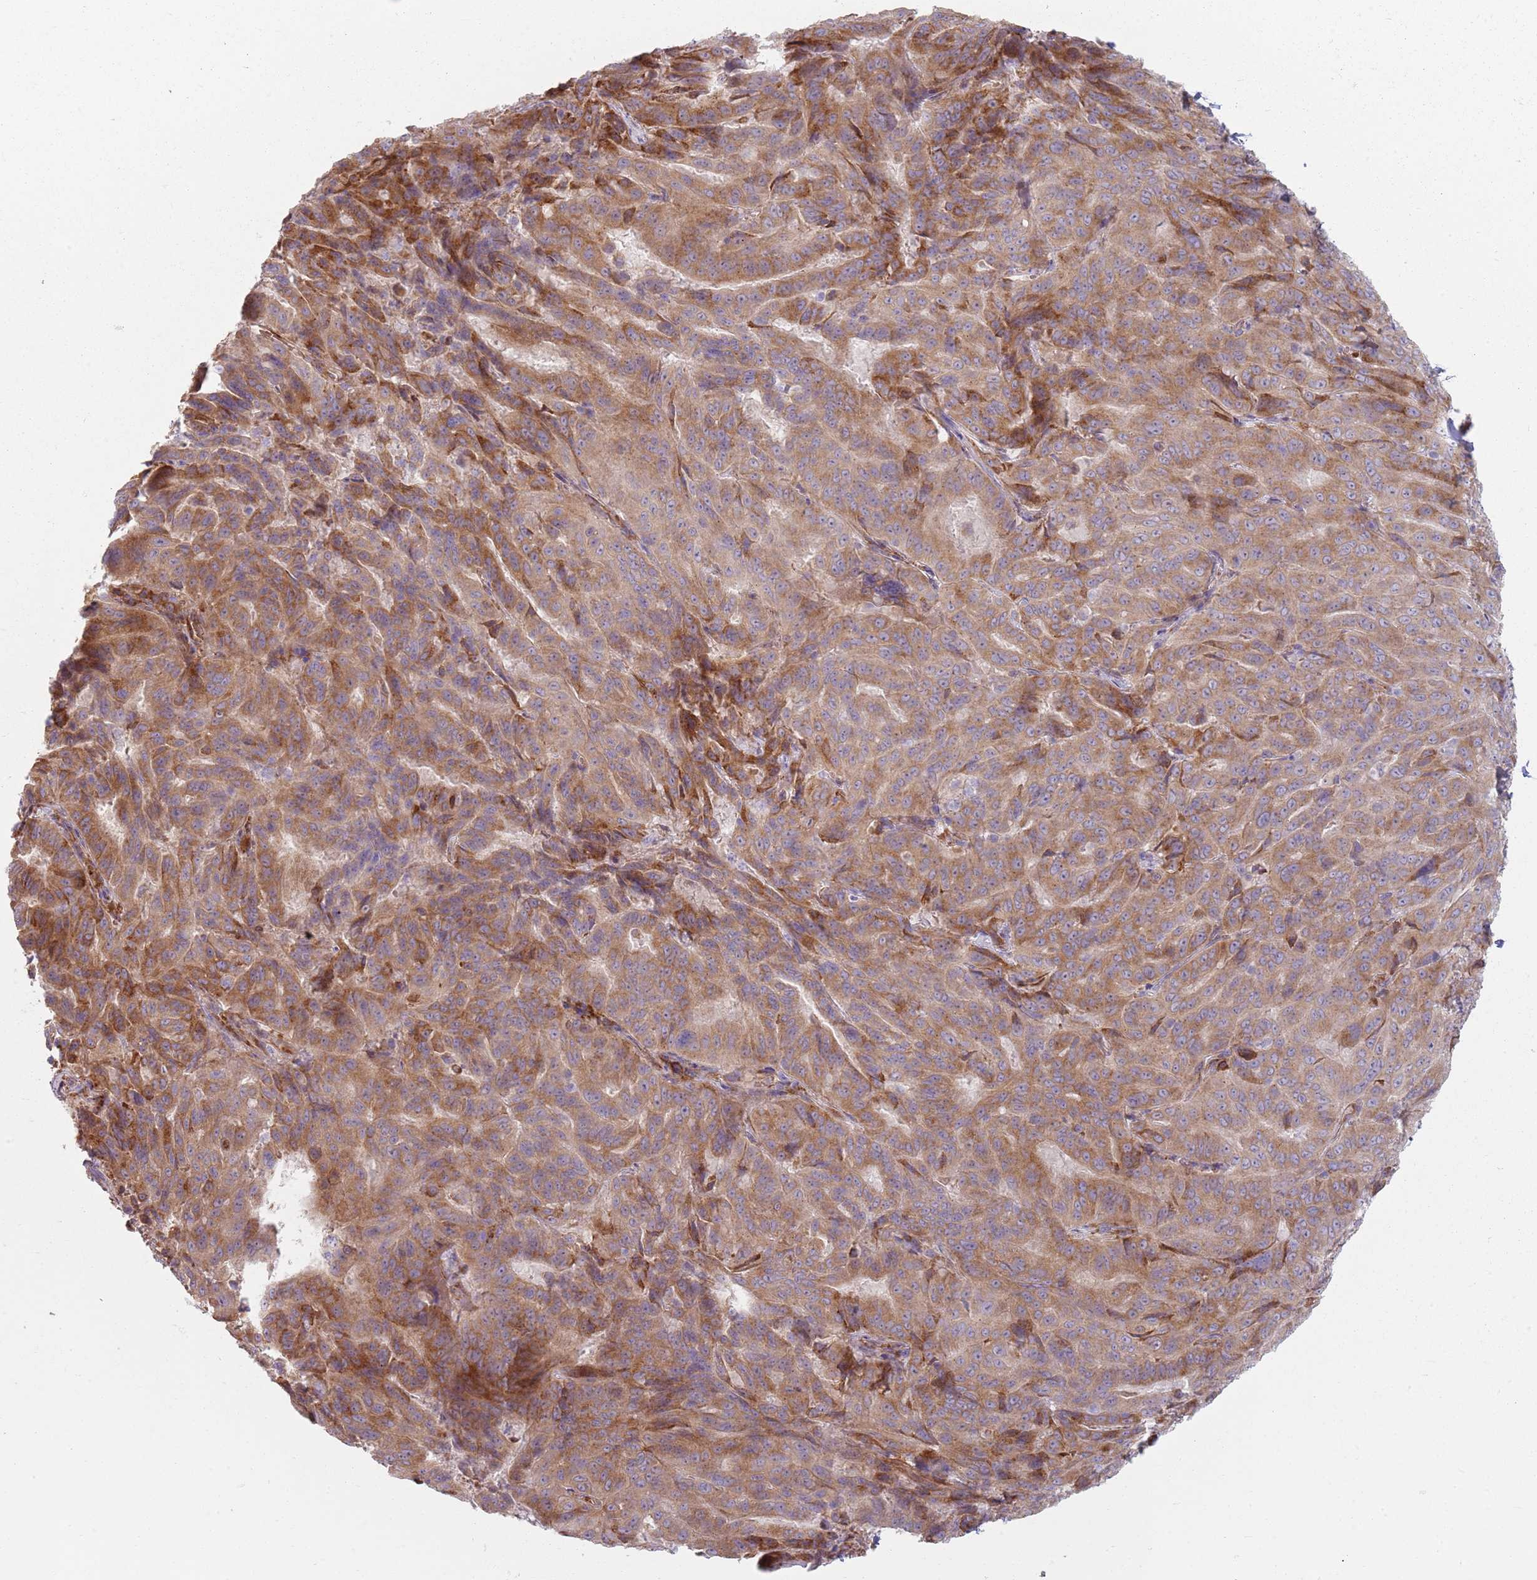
{"staining": {"intensity": "moderate", "quantity": ">75%", "location": "cytoplasmic/membranous"}, "tissue": "pancreatic cancer", "cell_type": "Tumor cells", "image_type": "cancer", "snomed": [{"axis": "morphology", "description": "Adenocarcinoma, NOS"}, {"axis": "topography", "description": "Pancreas"}], "caption": "Immunohistochemistry staining of pancreatic cancer (adenocarcinoma), which displays medium levels of moderate cytoplasmic/membranous staining in approximately >75% of tumor cells indicating moderate cytoplasmic/membranous protein positivity. The staining was performed using DAB (3,3'-diaminobenzidine) (brown) for protein detection and nuclei were counterstained in hematoxylin (blue).", "gene": "SPATA2", "patient": {"sex": "male", "age": 63}}